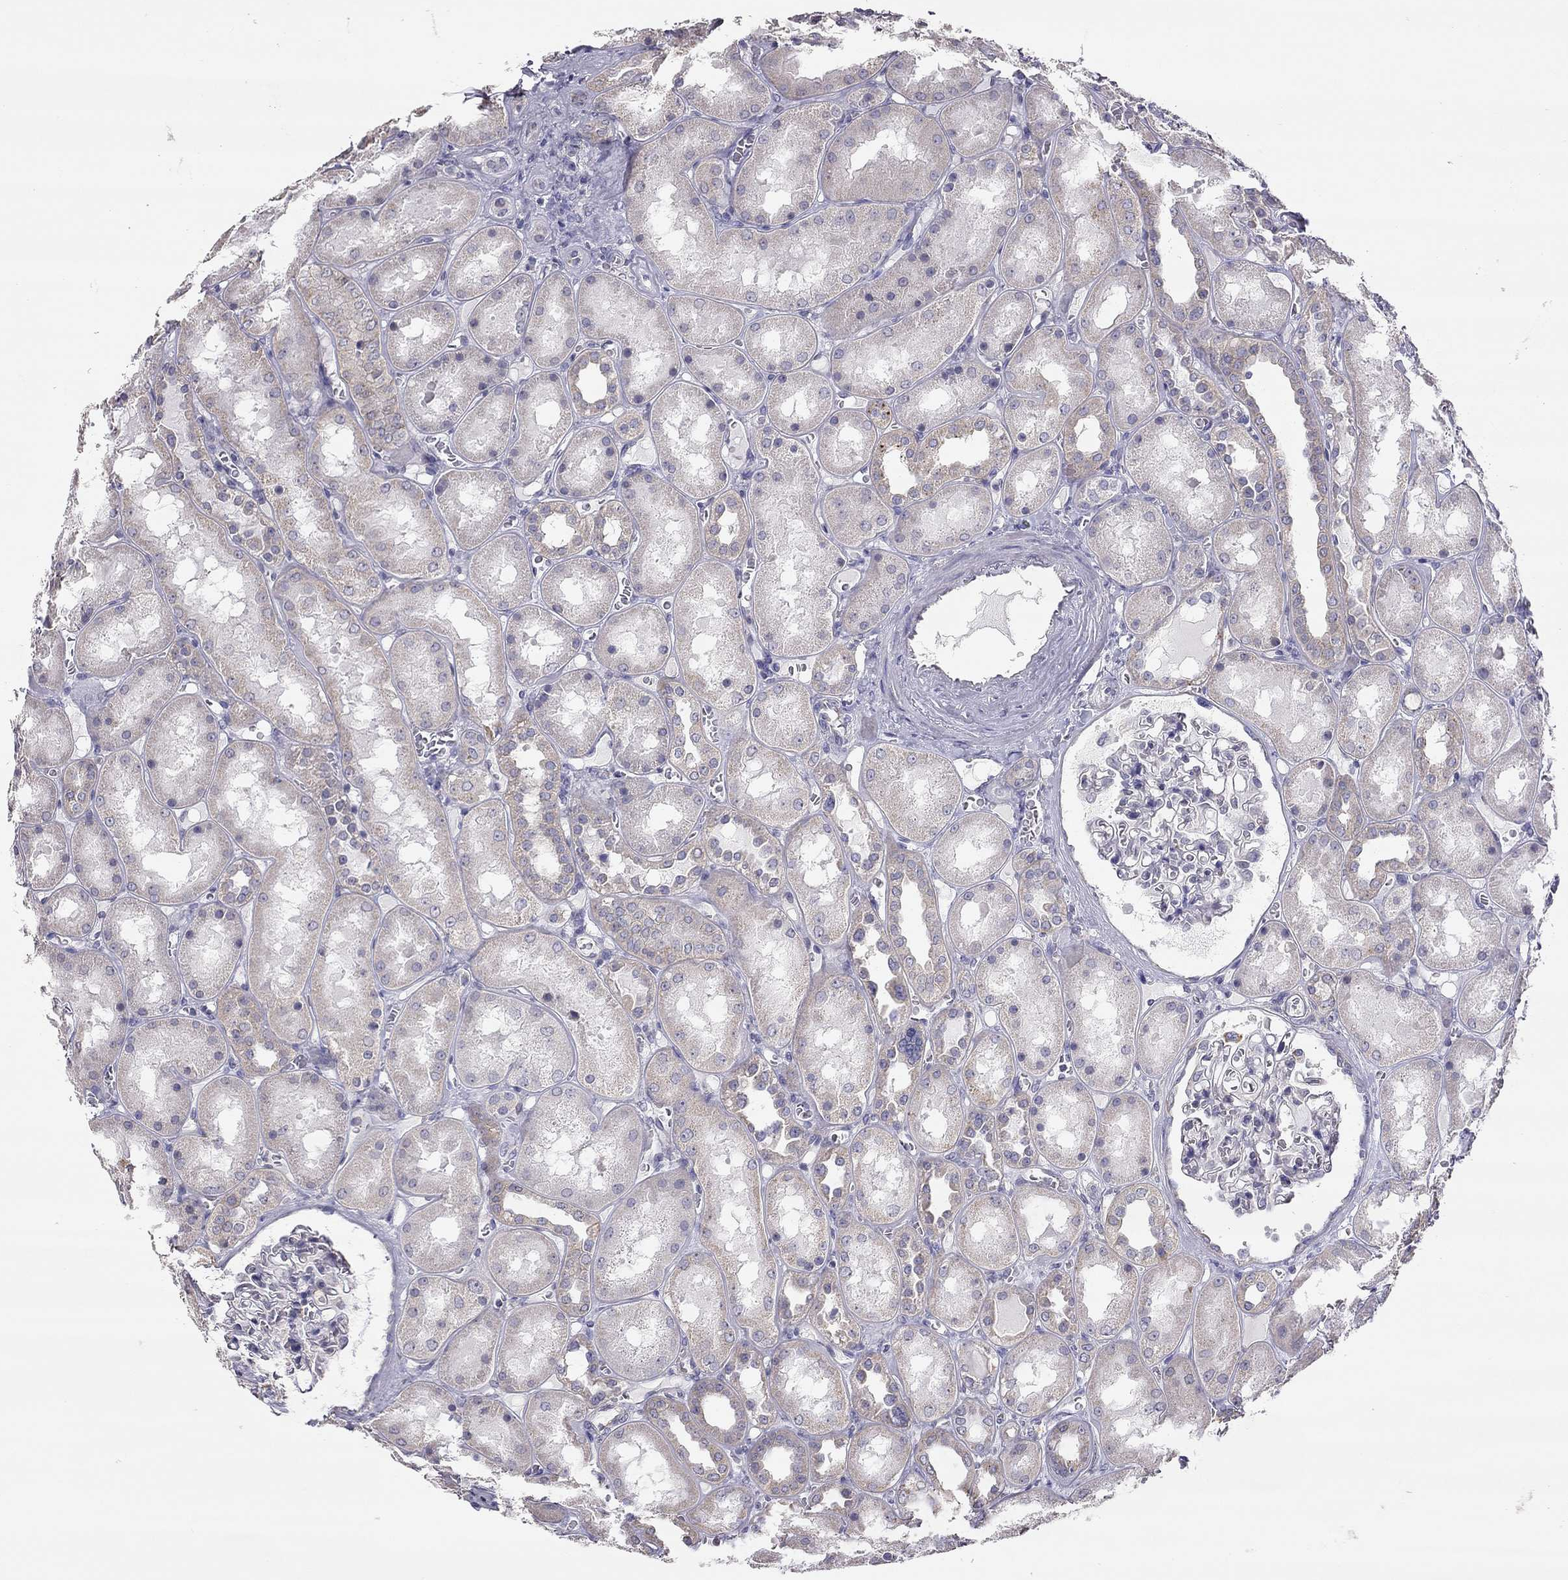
{"staining": {"intensity": "negative", "quantity": "none", "location": "none"}, "tissue": "kidney", "cell_type": "Cells in glomeruli", "image_type": "normal", "snomed": [{"axis": "morphology", "description": "Normal tissue, NOS"}, {"axis": "topography", "description": "Kidney"}], "caption": "The IHC histopathology image has no significant positivity in cells in glomeruli of kidney.", "gene": "LRIT3", "patient": {"sex": "male", "age": 73}}